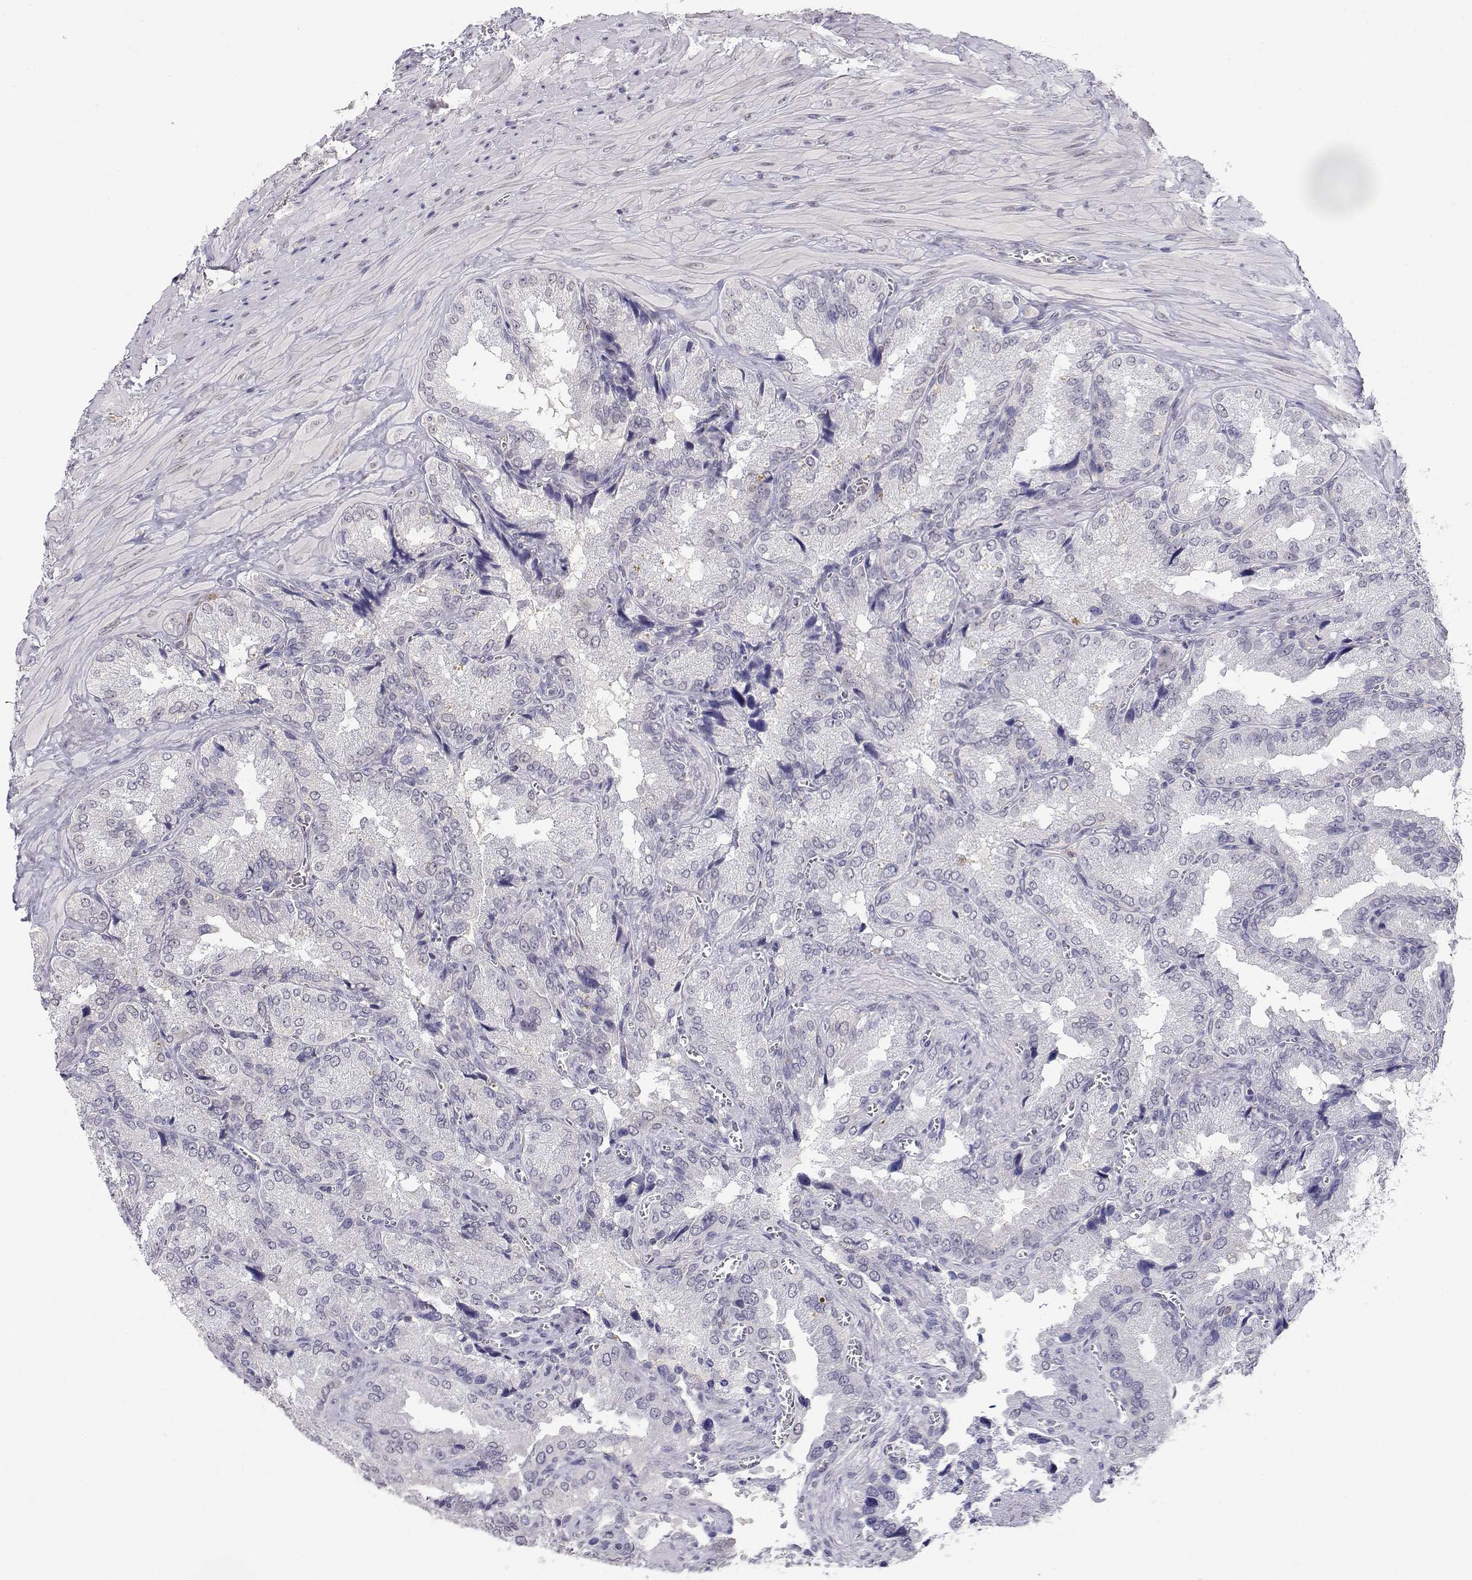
{"staining": {"intensity": "negative", "quantity": "none", "location": "none"}, "tissue": "seminal vesicle", "cell_type": "Glandular cells", "image_type": "normal", "snomed": [{"axis": "morphology", "description": "Normal tissue, NOS"}, {"axis": "topography", "description": "Seminal veicle"}], "caption": "An immunohistochemistry photomicrograph of unremarkable seminal vesicle is shown. There is no staining in glandular cells of seminal vesicle. Brightfield microscopy of immunohistochemistry stained with DAB (3,3'-diaminobenzidine) (brown) and hematoxylin (blue), captured at high magnification.", "gene": "ADA", "patient": {"sex": "male", "age": 37}}